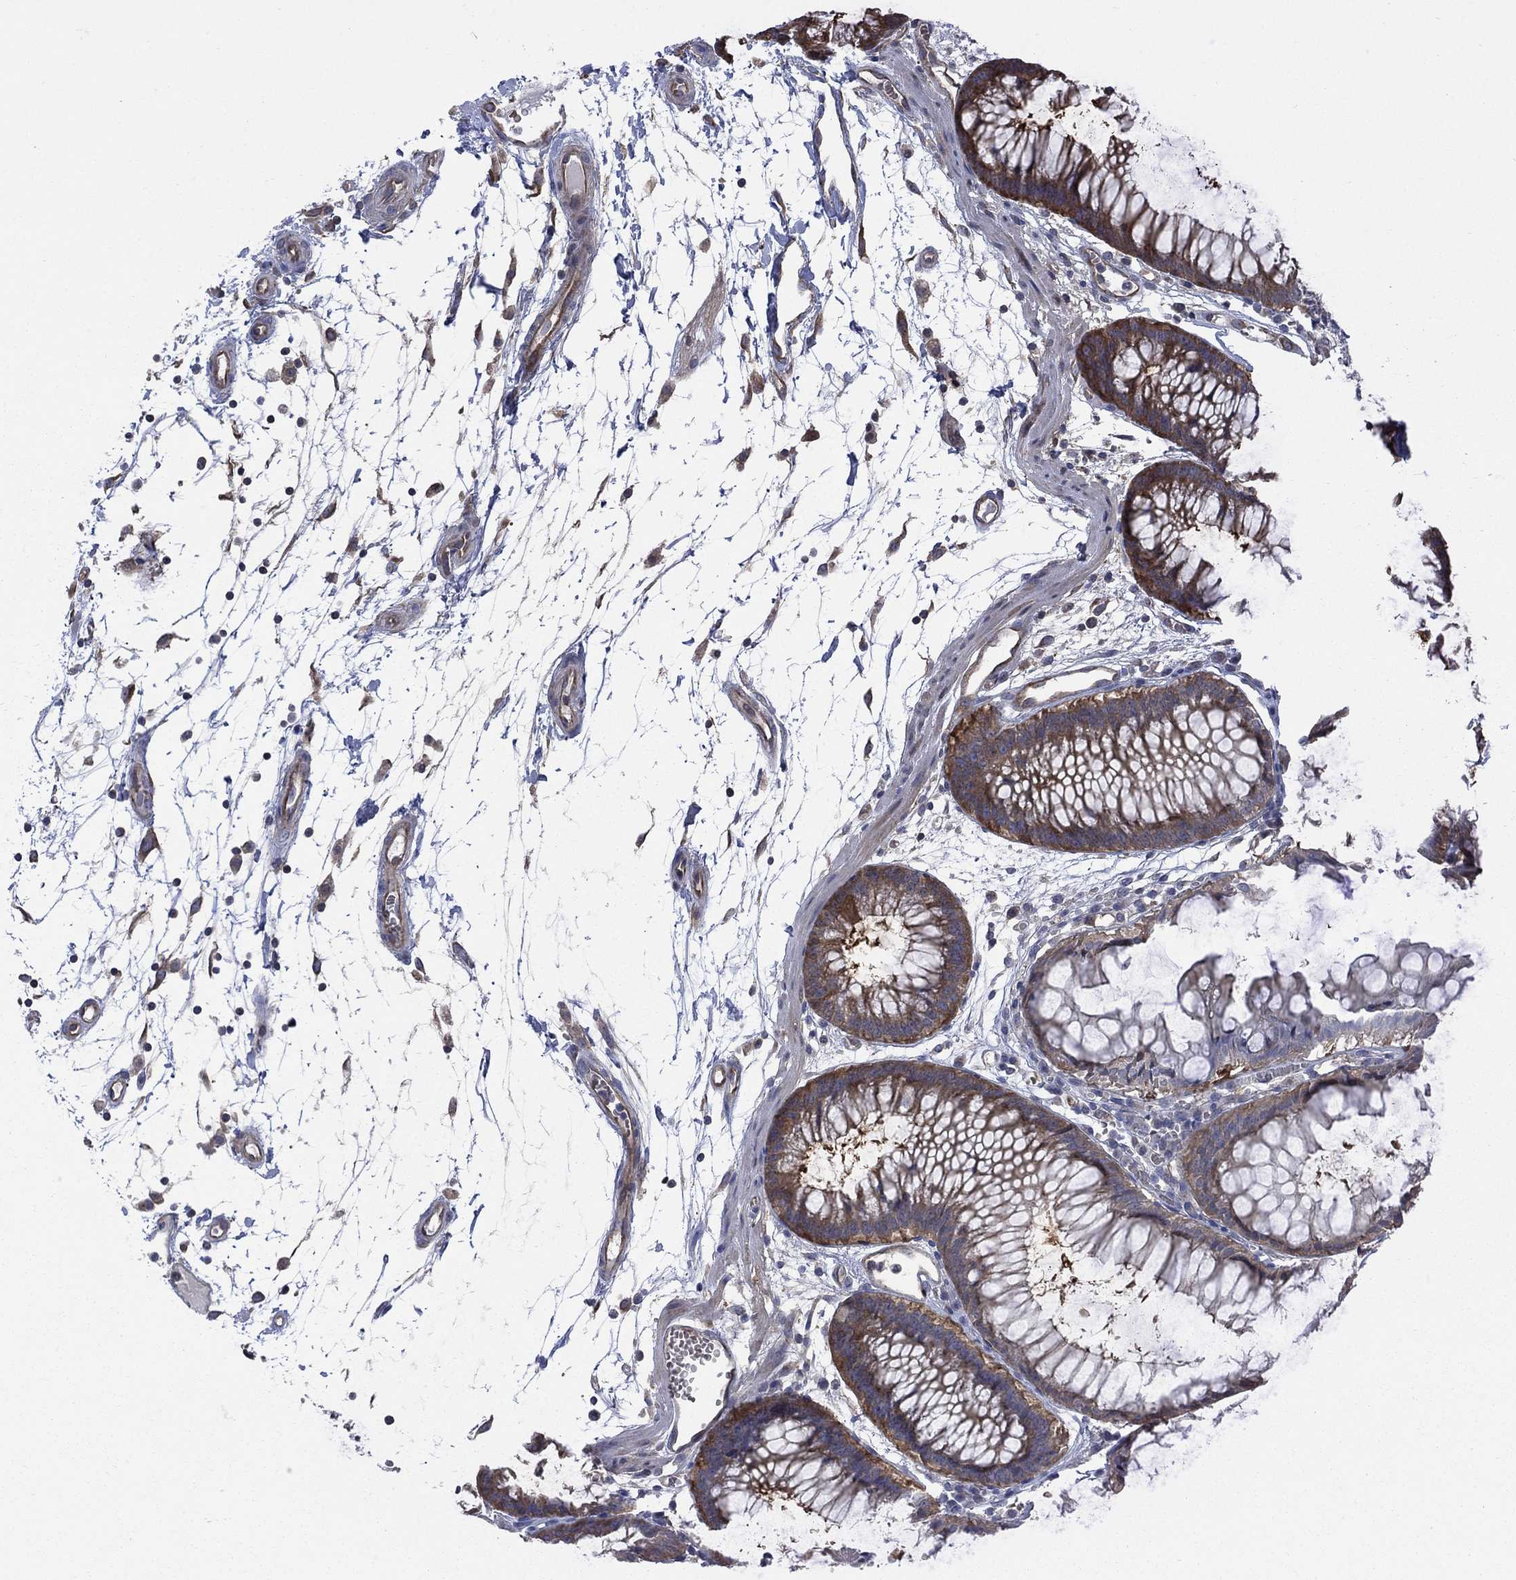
{"staining": {"intensity": "moderate", "quantity": ">75%", "location": "cytoplasmic/membranous"}, "tissue": "colon", "cell_type": "Endothelial cells", "image_type": "normal", "snomed": [{"axis": "morphology", "description": "Normal tissue, NOS"}, {"axis": "morphology", "description": "Adenocarcinoma, NOS"}, {"axis": "topography", "description": "Colon"}], "caption": "Immunohistochemistry (IHC) image of normal colon: colon stained using IHC demonstrates medium levels of moderate protein expression localized specifically in the cytoplasmic/membranous of endothelial cells, appearing as a cytoplasmic/membranous brown color.", "gene": "PDZD2", "patient": {"sex": "male", "age": 65}}